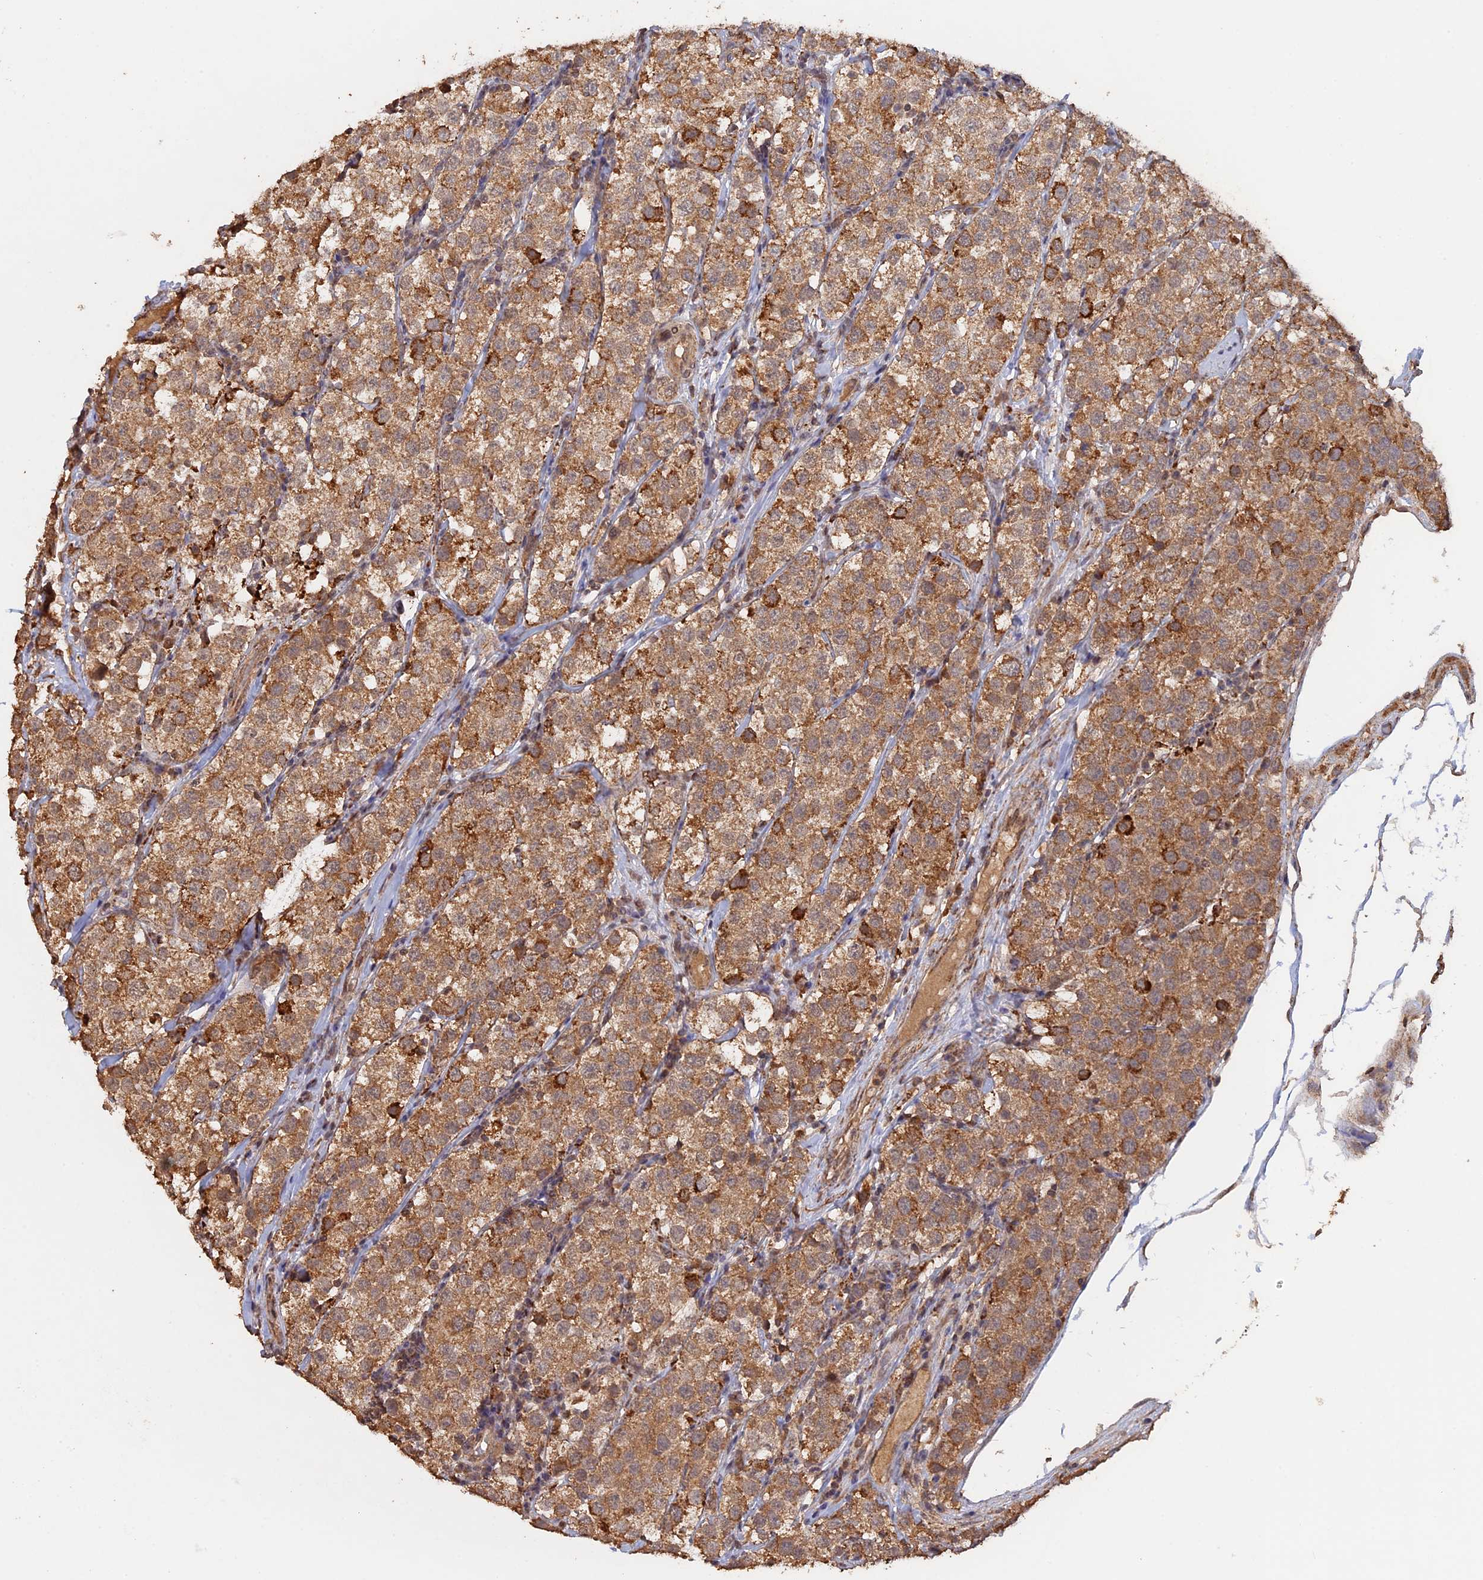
{"staining": {"intensity": "moderate", "quantity": ">75%", "location": "cytoplasmic/membranous"}, "tissue": "testis cancer", "cell_type": "Tumor cells", "image_type": "cancer", "snomed": [{"axis": "morphology", "description": "Seminoma, NOS"}, {"axis": "topography", "description": "Testis"}], "caption": "Immunohistochemistry of testis cancer (seminoma) displays medium levels of moderate cytoplasmic/membranous staining in about >75% of tumor cells. The protein is shown in brown color, while the nuclei are stained blue.", "gene": "FAM210B", "patient": {"sex": "male", "age": 34}}